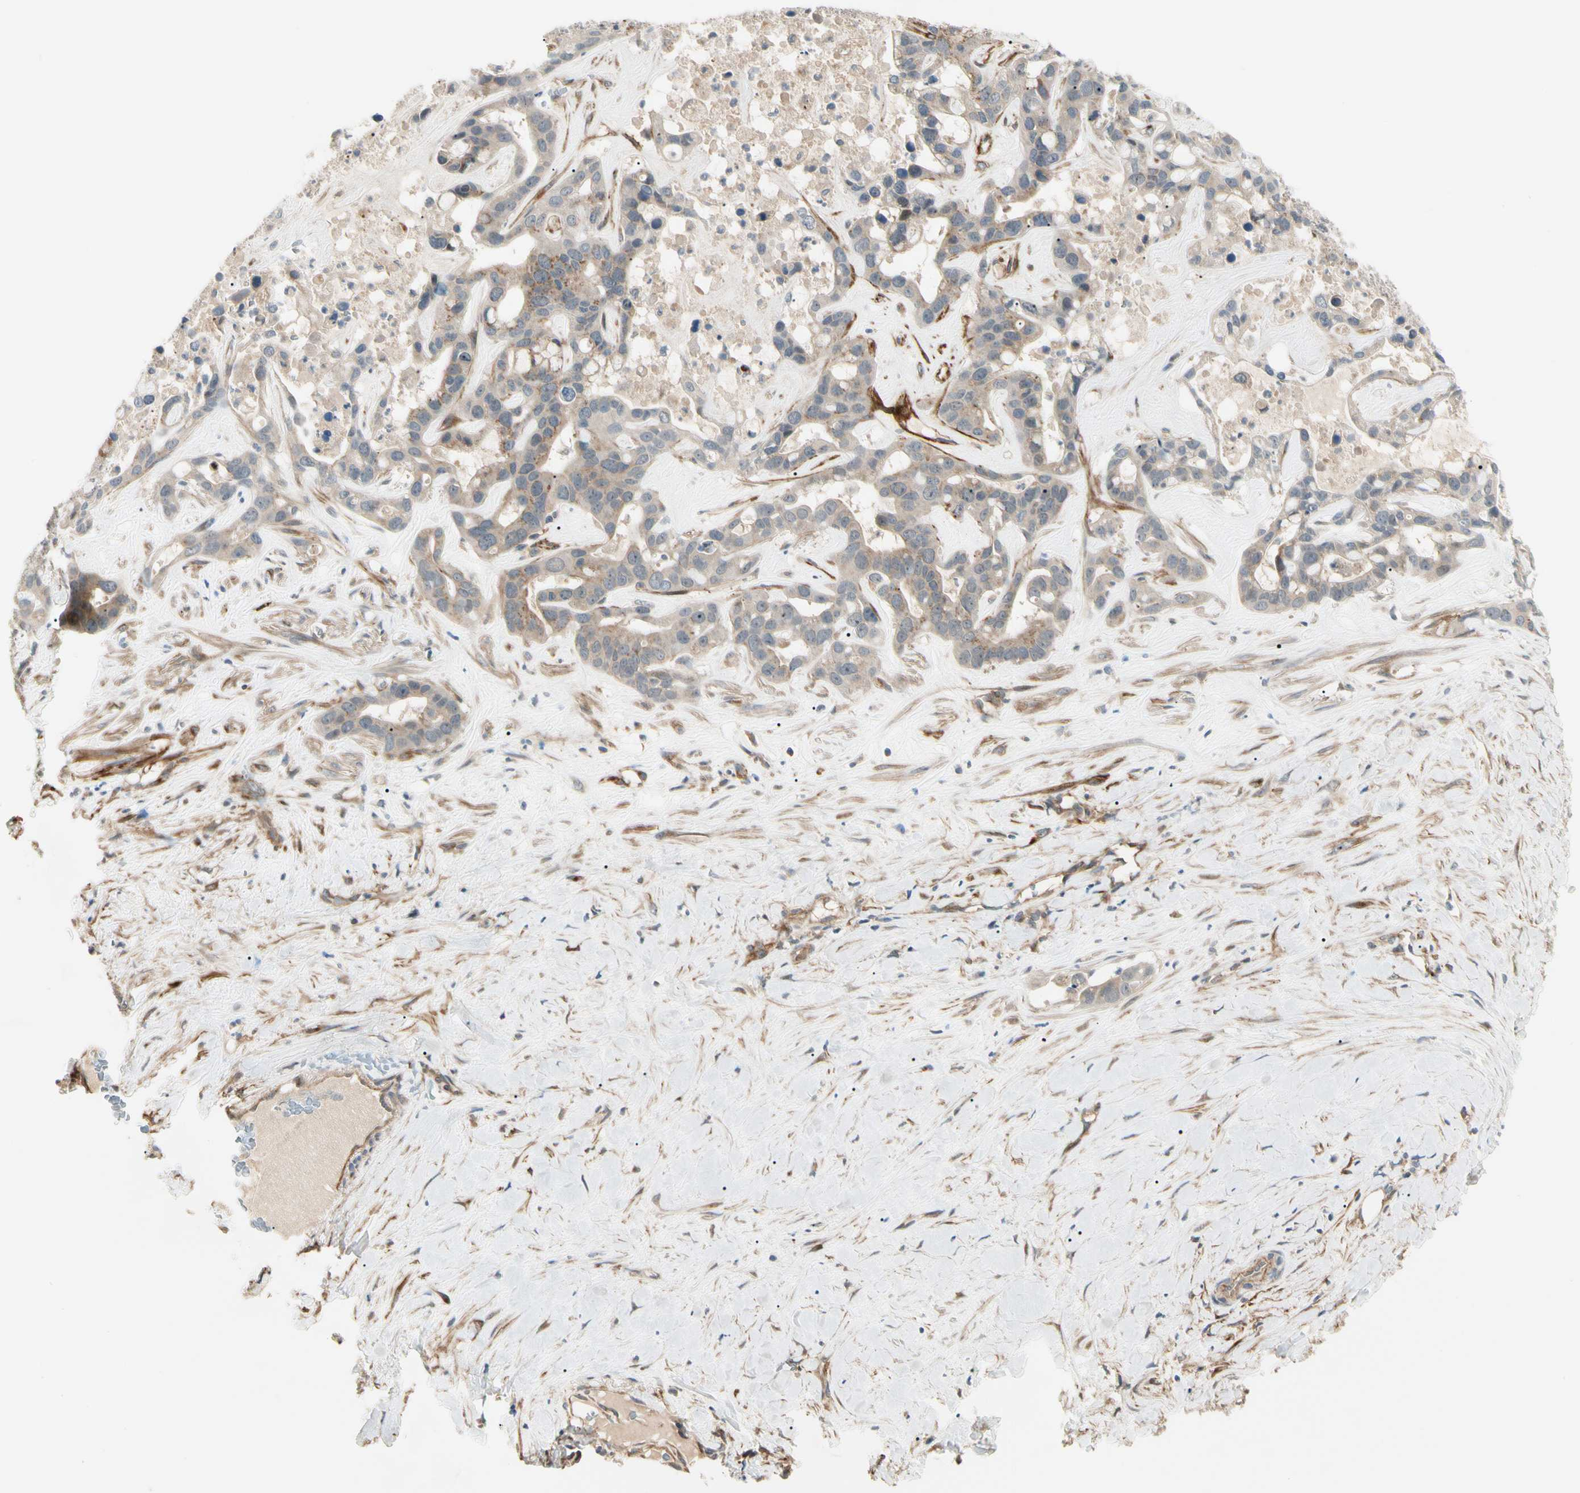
{"staining": {"intensity": "moderate", "quantity": ">75%", "location": "cytoplasmic/membranous"}, "tissue": "liver cancer", "cell_type": "Tumor cells", "image_type": "cancer", "snomed": [{"axis": "morphology", "description": "Cholangiocarcinoma"}, {"axis": "topography", "description": "Liver"}], "caption": "Approximately >75% of tumor cells in cholangiocarcinoma (liver) demonstrate moderate cytoplasmic/membranous protein staining as visualized by brown immunohistochemical staining.", "gene": "F2R", "patient": {"sex": "female", "age": 65}}